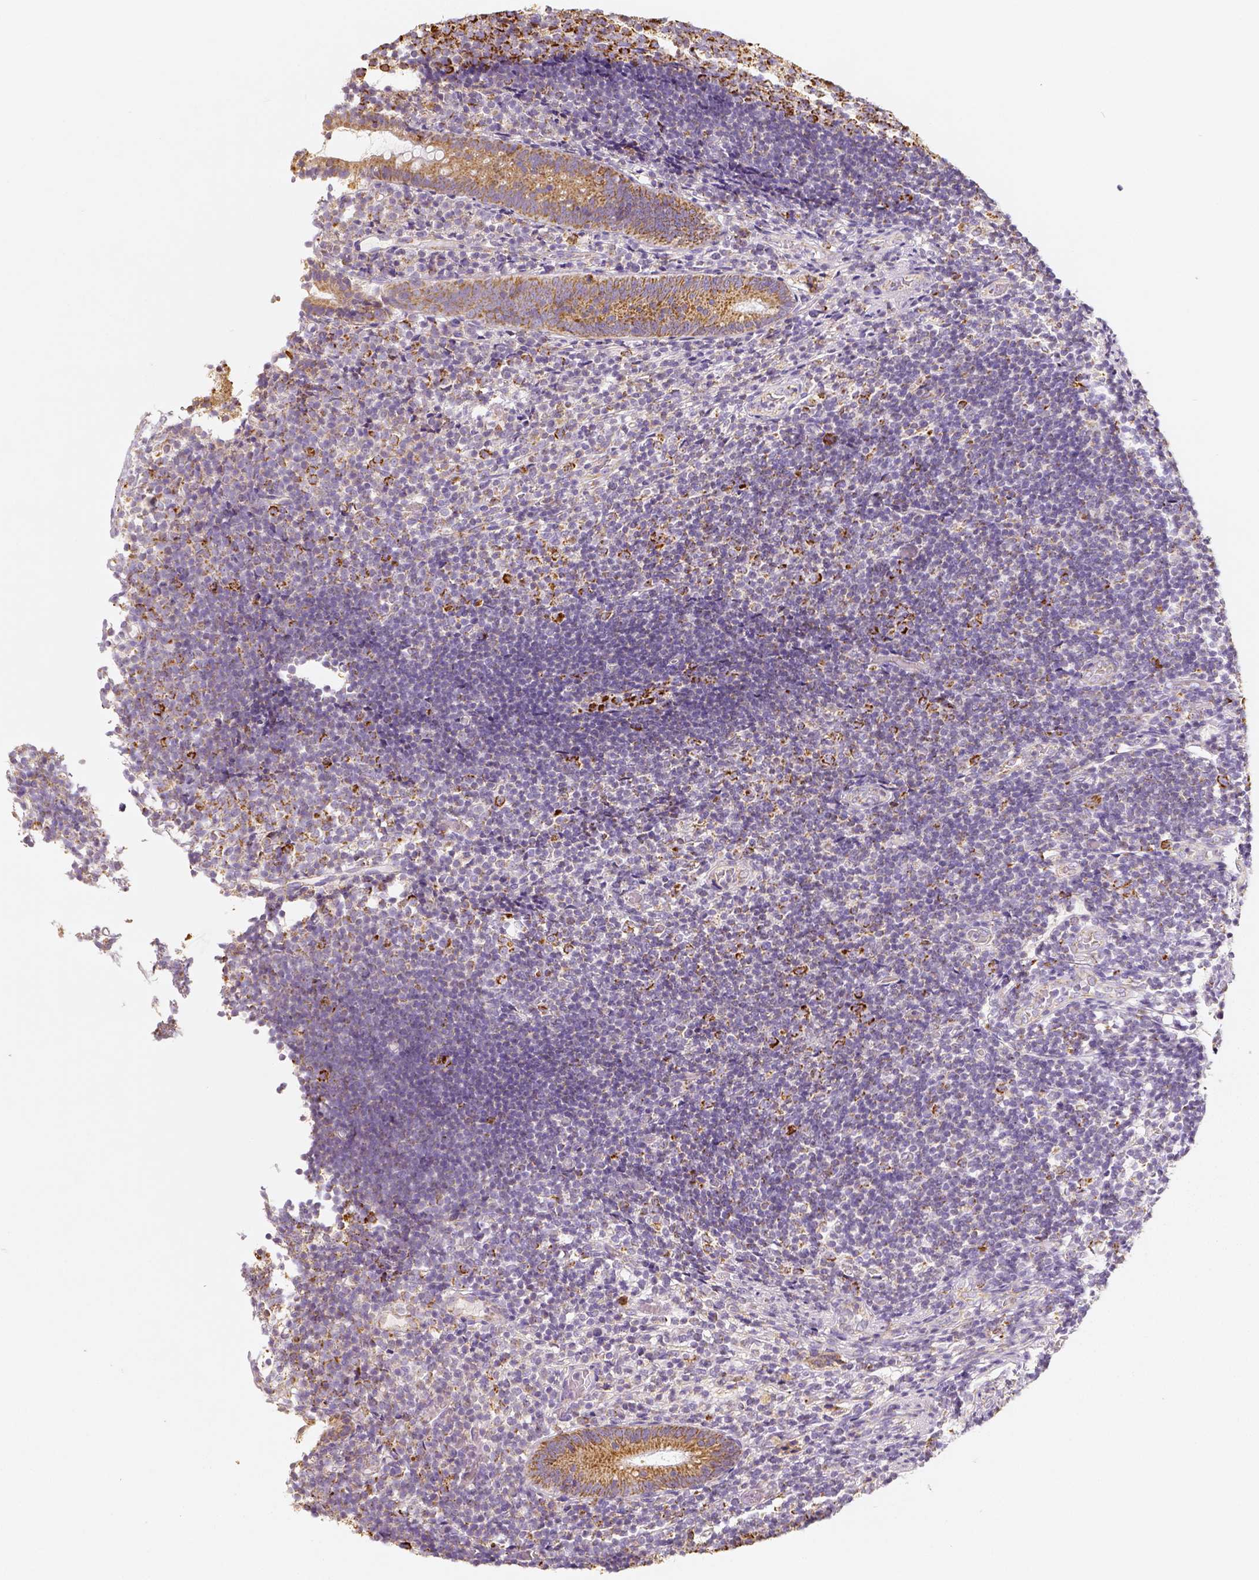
{"staining": {"intensity": "moderate", "quantity": ">75%", "location": "cytoplasmic/membranous"}, "tissue": "appendix", "cell_type": "Glandular cells", "image_type": "normal", "snomed": [{"axis": "morphology", "description": "Normal tissue, NOS"}, {"axis": "topography", "description": "Appendix"}], "caption": "Protein analysis of normal appendix demonstrates moderate cytoplasmic/membranous staining in about >75% of glandular cells. Using DAB (brown) and hematoxylin (blue) stains, captured at high magnification using brightfield microscopy.", "gene": "PGAM5", "patient": {"sex": "female", "age": 32}}